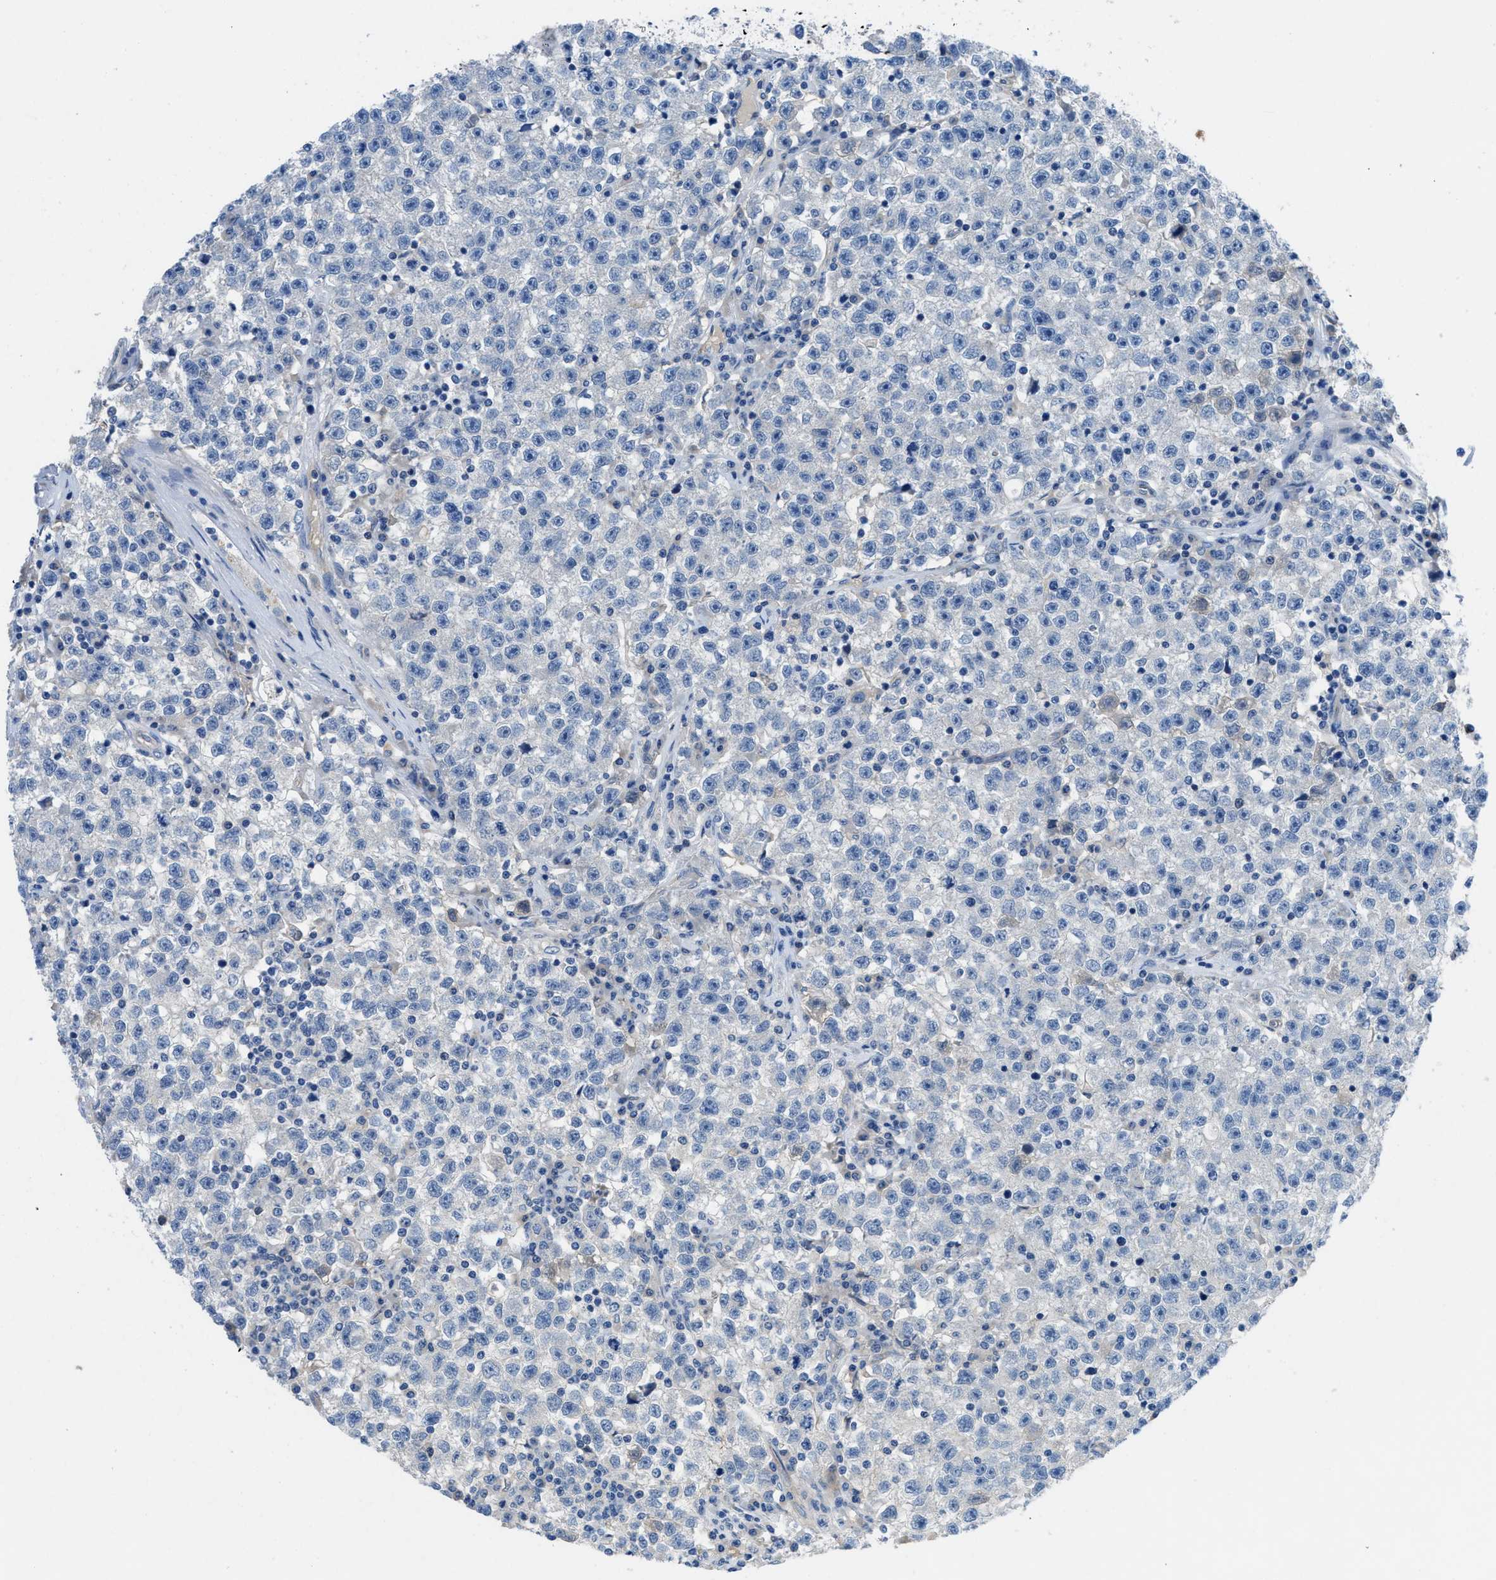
{"staining": {"intensity": "negative", "quantity": "none", "location": "none"}, "tissue": "testis cancer", "cell_type": "Tumor cells", "image_type": "cancer", "snomed": [{"axis": "morphology", "description": "Seminoma, NOS"}, {"axis": "topography", "description": "Testis"}], "caption": "DAB (3,3'-diaminobenzidine) immunohistochemical staining of seminoma (testis) displays no significant expression in tumor cells.", "gene": "PGR", "patient": {"sex": "male", "age": 22}}